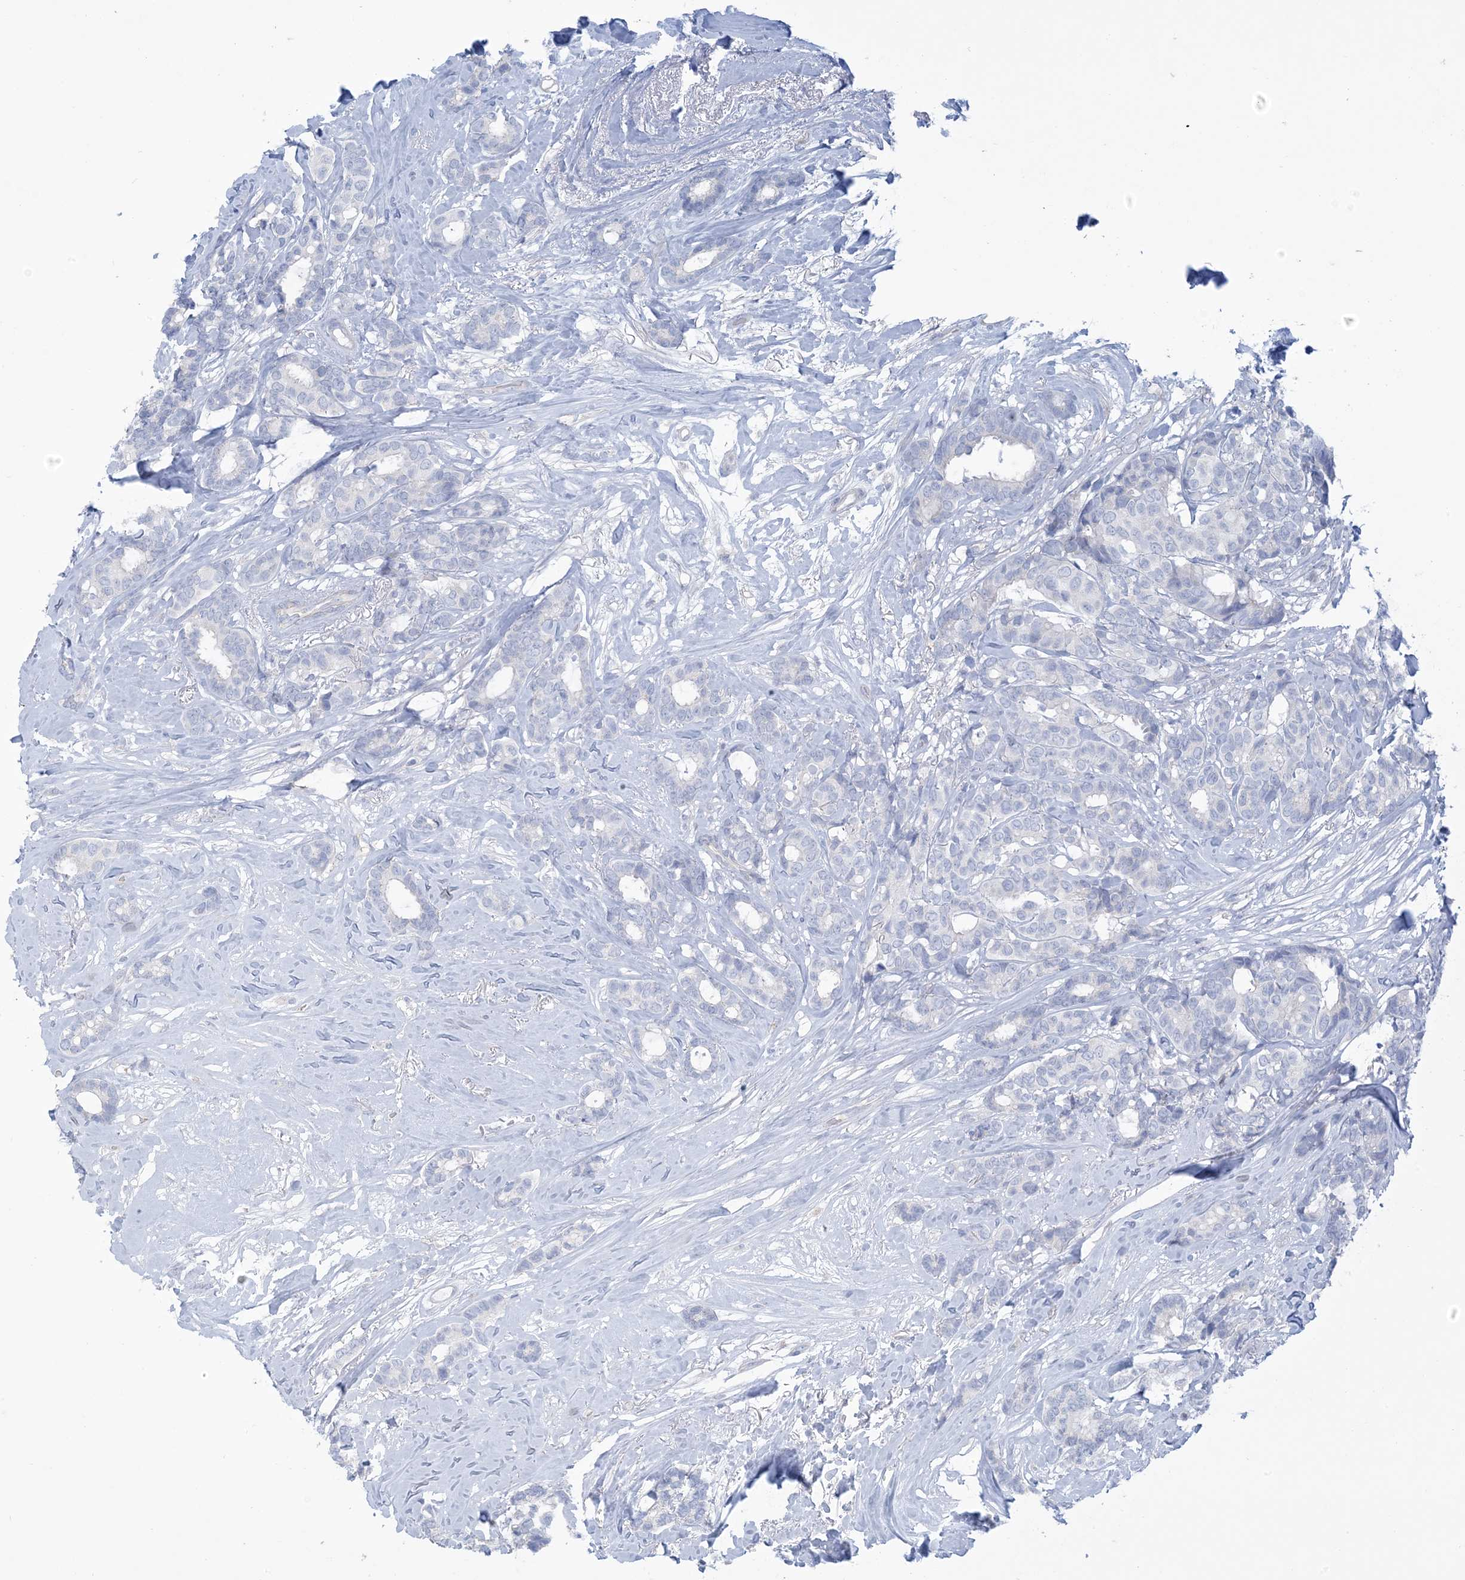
{"staining": {"intensity": "negative", "quantity": "none", "location": "none"}, "tissue": "breast cancer", "cell_type": "Tumor cells", "image_type": "cancer", "snomed": [{"axis": "morphology", "description": "Duct carcinoma"}, {"axis": "topography", "description": "Breast"}], "caption": "High magnification brightfield microscopy of invasive ductal carcinoma (breast) stained with DAB (3,3'-diaminobenzidine) (brown) and counterstained with hematoxylin (blue): tumor cells show no significant staining.", "gene": "MTHFD2L", "patient": {"sex": "female", "age": 87}}